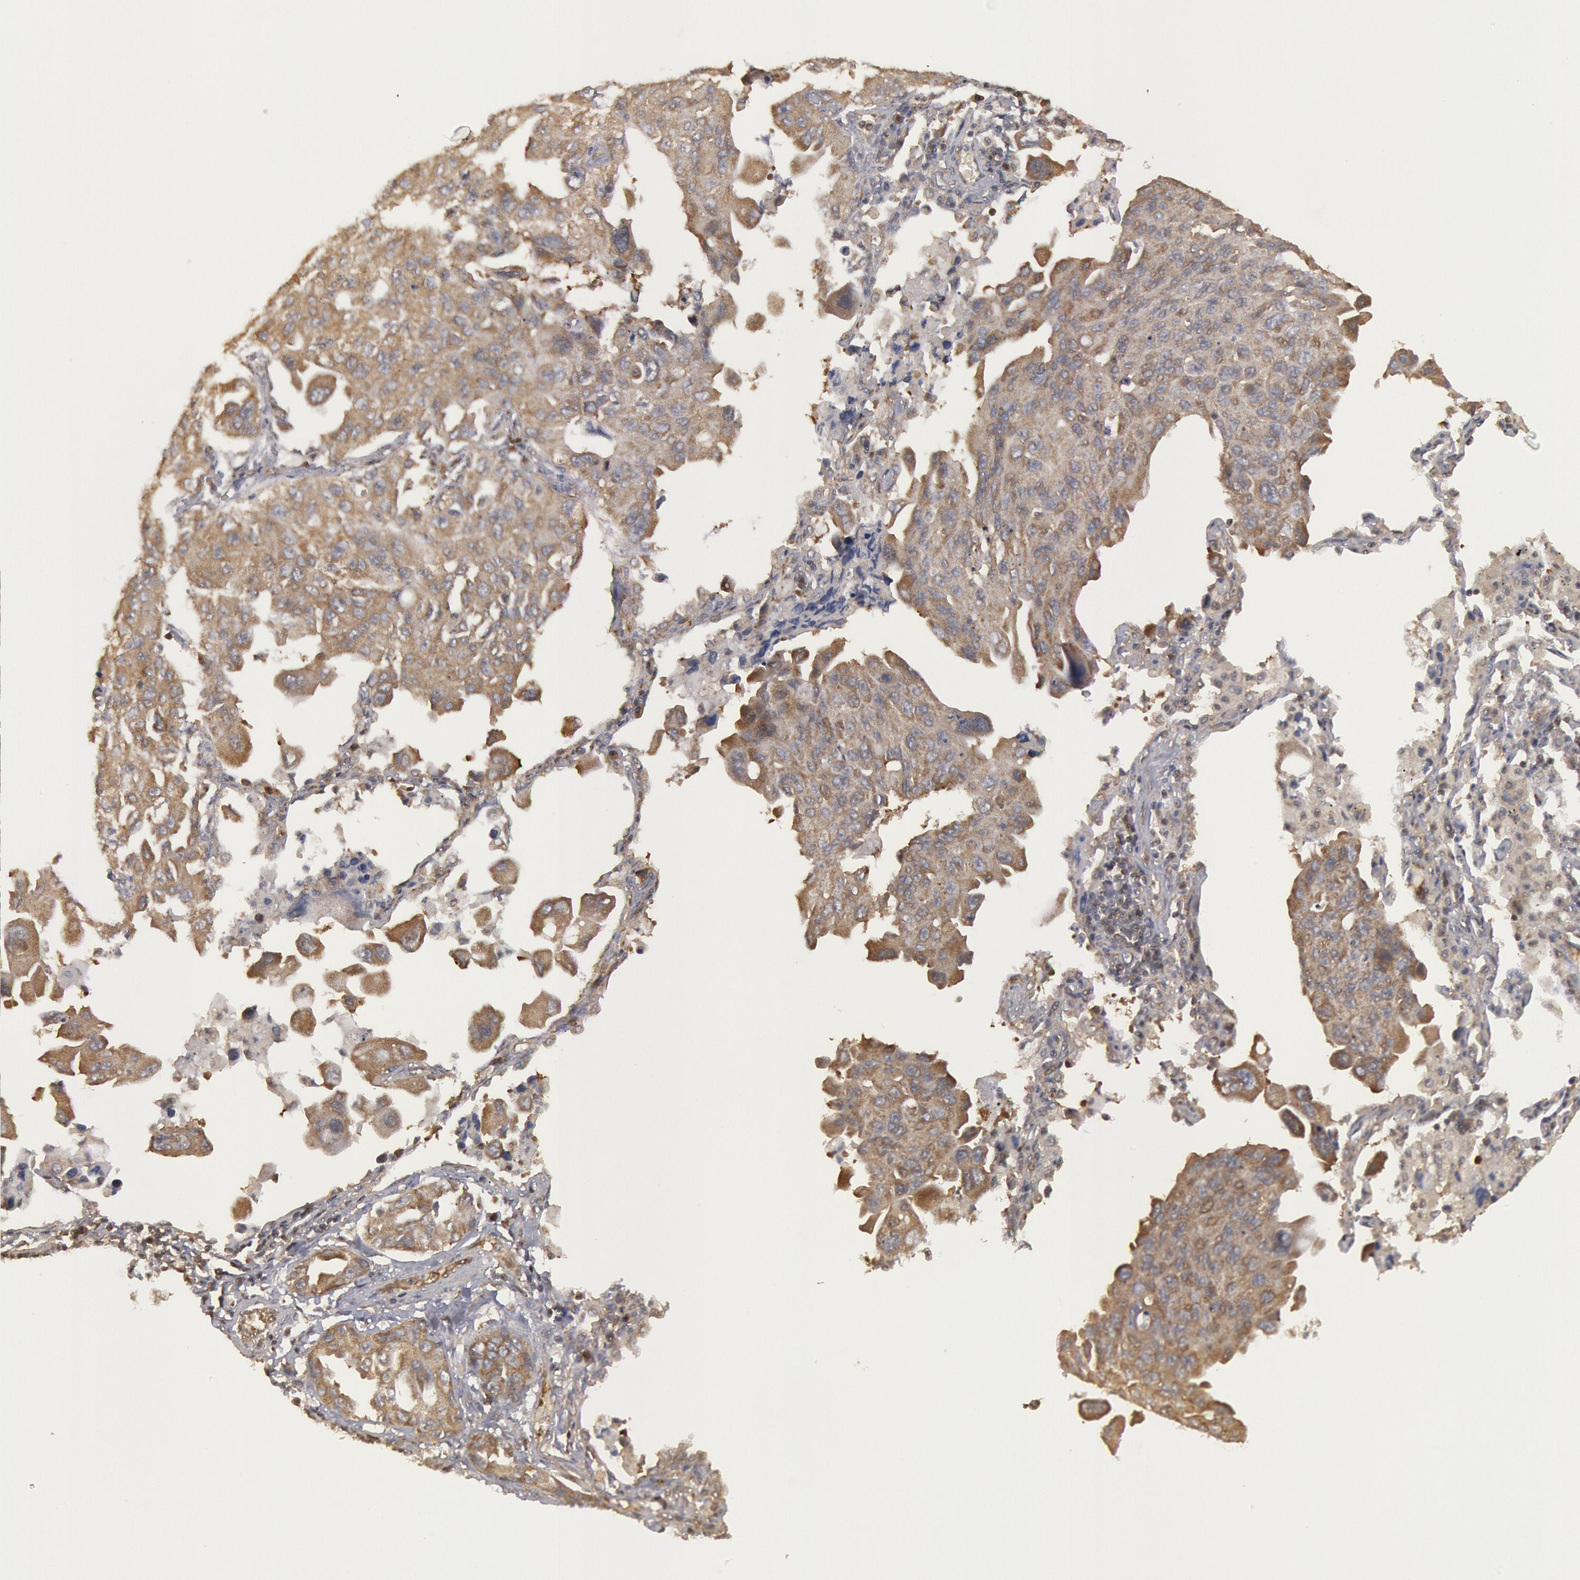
{"staining": {"intensity": "weak", "quantity": ">75%", "location": "cytoplasmic/membranous"}, "tissue": "lung cancer", "cell_type": "Tumor cells", "image_type": "cancer", "snomed": [{"axis": "morphology", "description": "Adenocarcinoma, NOS"}, {"axis": "topography", "description": "Lung"}], "caption": "Tumor cells exhibit weak cytoplasmic/membranous expression in approximately >75% of cells in lung adenocarcinoma.", "gene": "USP14", "patient": {"sex": "male", "age": 64}}